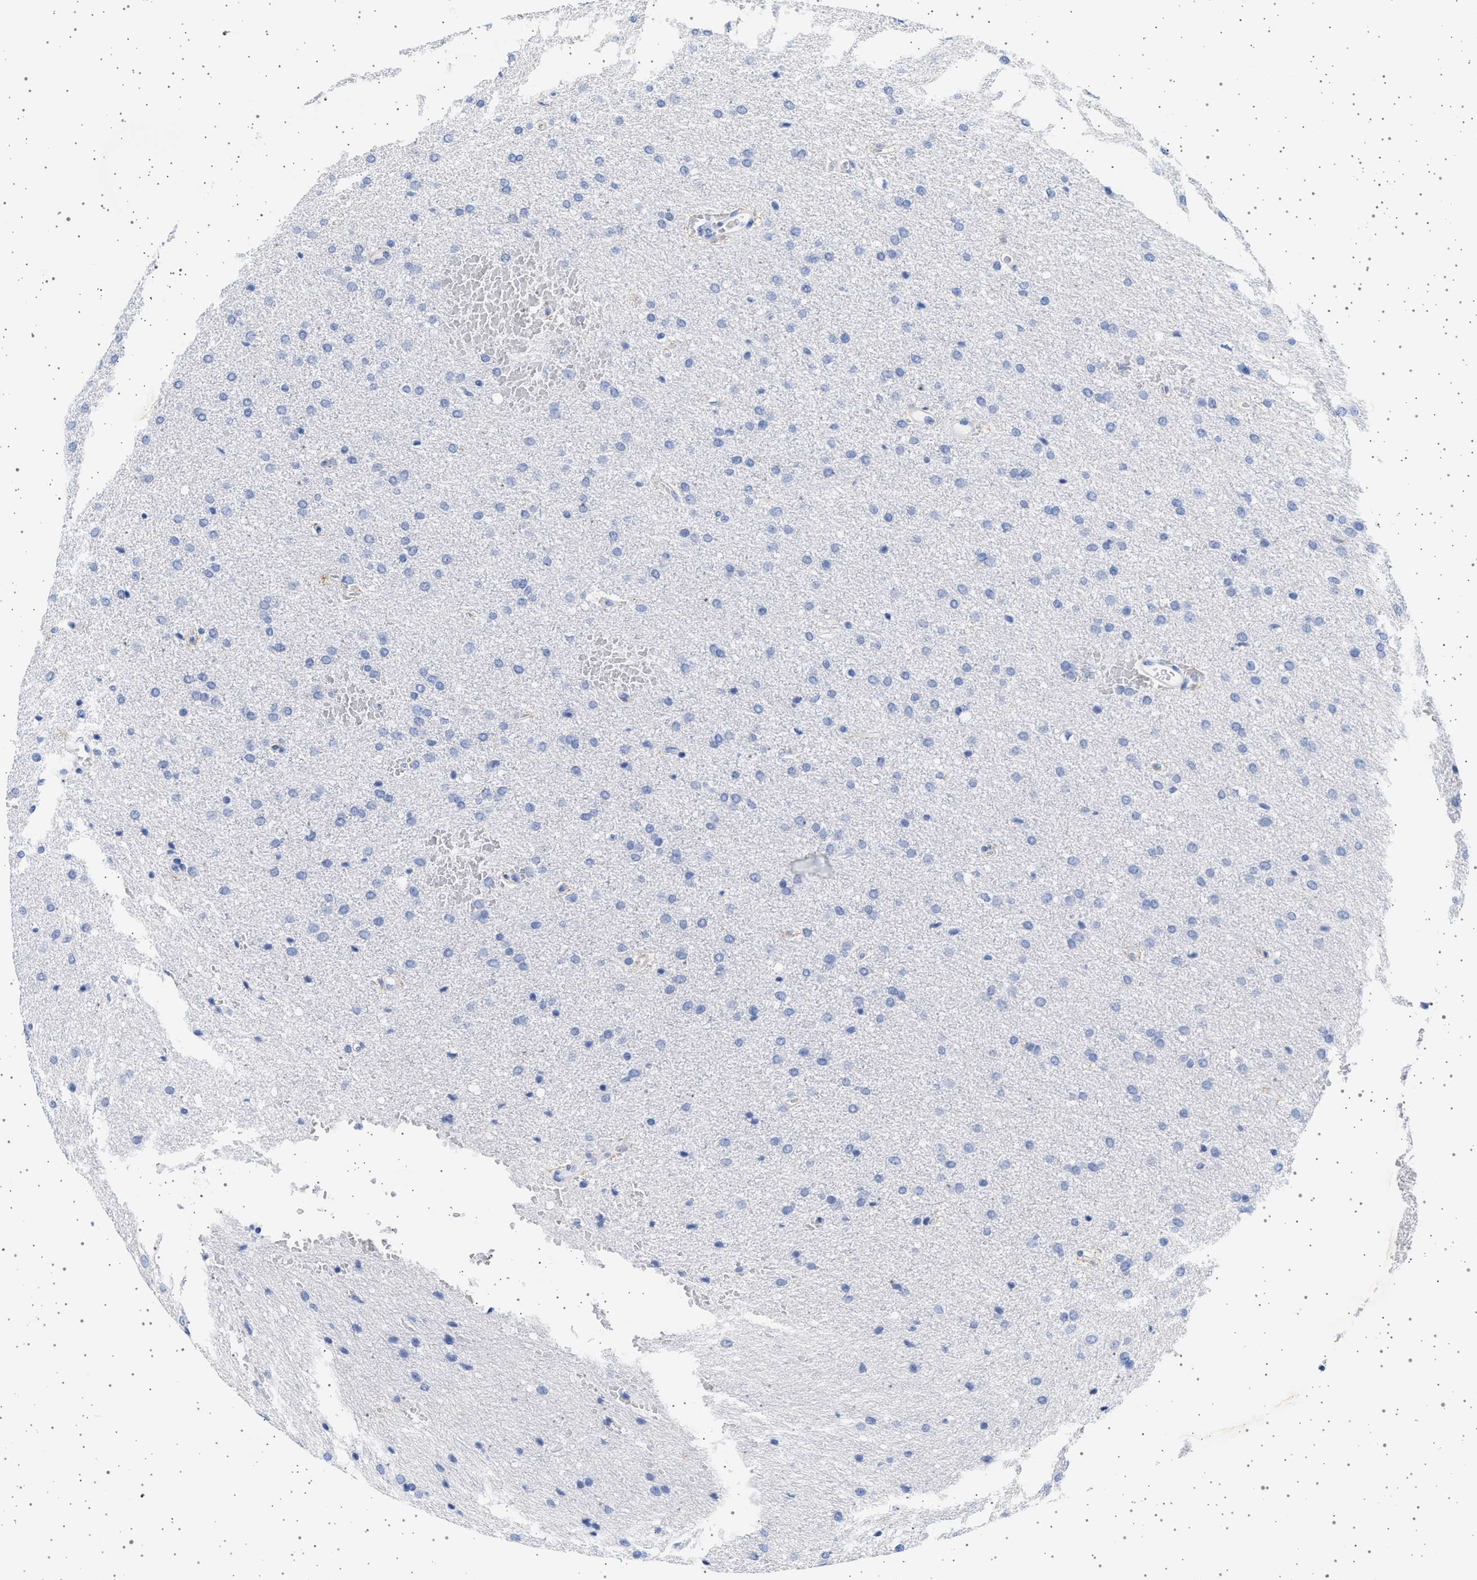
{"staining": {"intensity": "negative", "quantity": "none", "location": "none"}, "tissue": "glioma", "cell_type": "Tumor cells", "image_type": "cancer", "snomed": [{"axis": "morphology", "description": "Glioma, malignant, Low grade"}, {"axis": "topography", "description": "Brain"}], "caption": "Micrograph shows no significant protein expression in tumor cells of malignant low-grade glioma.", "gene": "TRMT10B", "patient": {"sex": "female", "age": 37}}